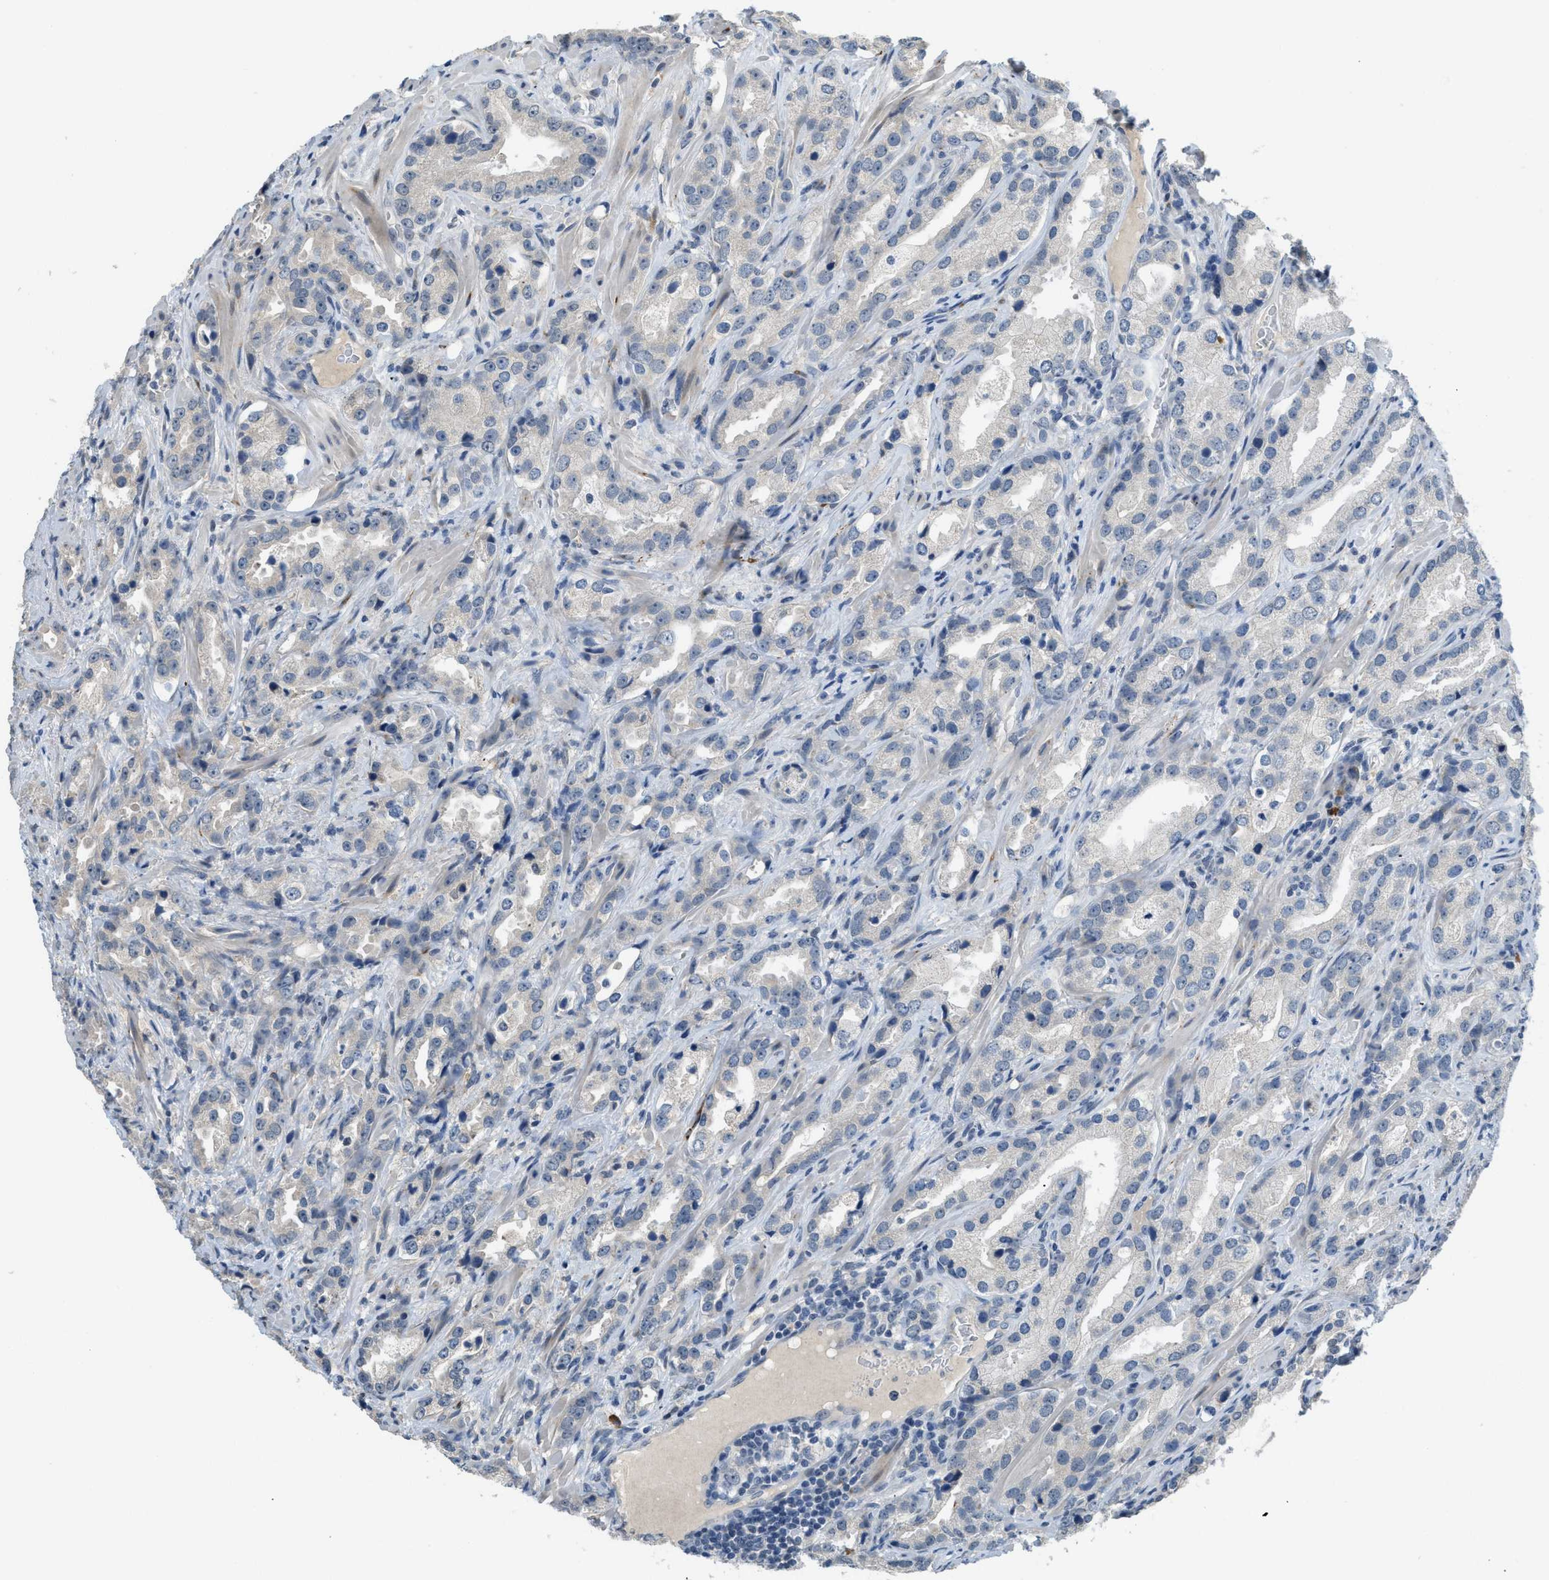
{"staining": {"intensity": "negative", "quantity": "none", "location": "none"}, "tissue": "prostate cancer", "cell_type": "Tumor cells", "image_type": "cancer", "snomed": [{"axis": "morphology", "description": "Adenocarcinoma, High grade"}, {"axis": "topography", "description": "Prostate"}], "caption": "Immunohistochemistry (IHC) micrograph of prostate cancer (adenocarcinoma (high-grade)) stained for a protein (brown), which displays no staining in tumor cells.", "gene": "TMEM154", "patient": {"sex": "male", "age": 63}}